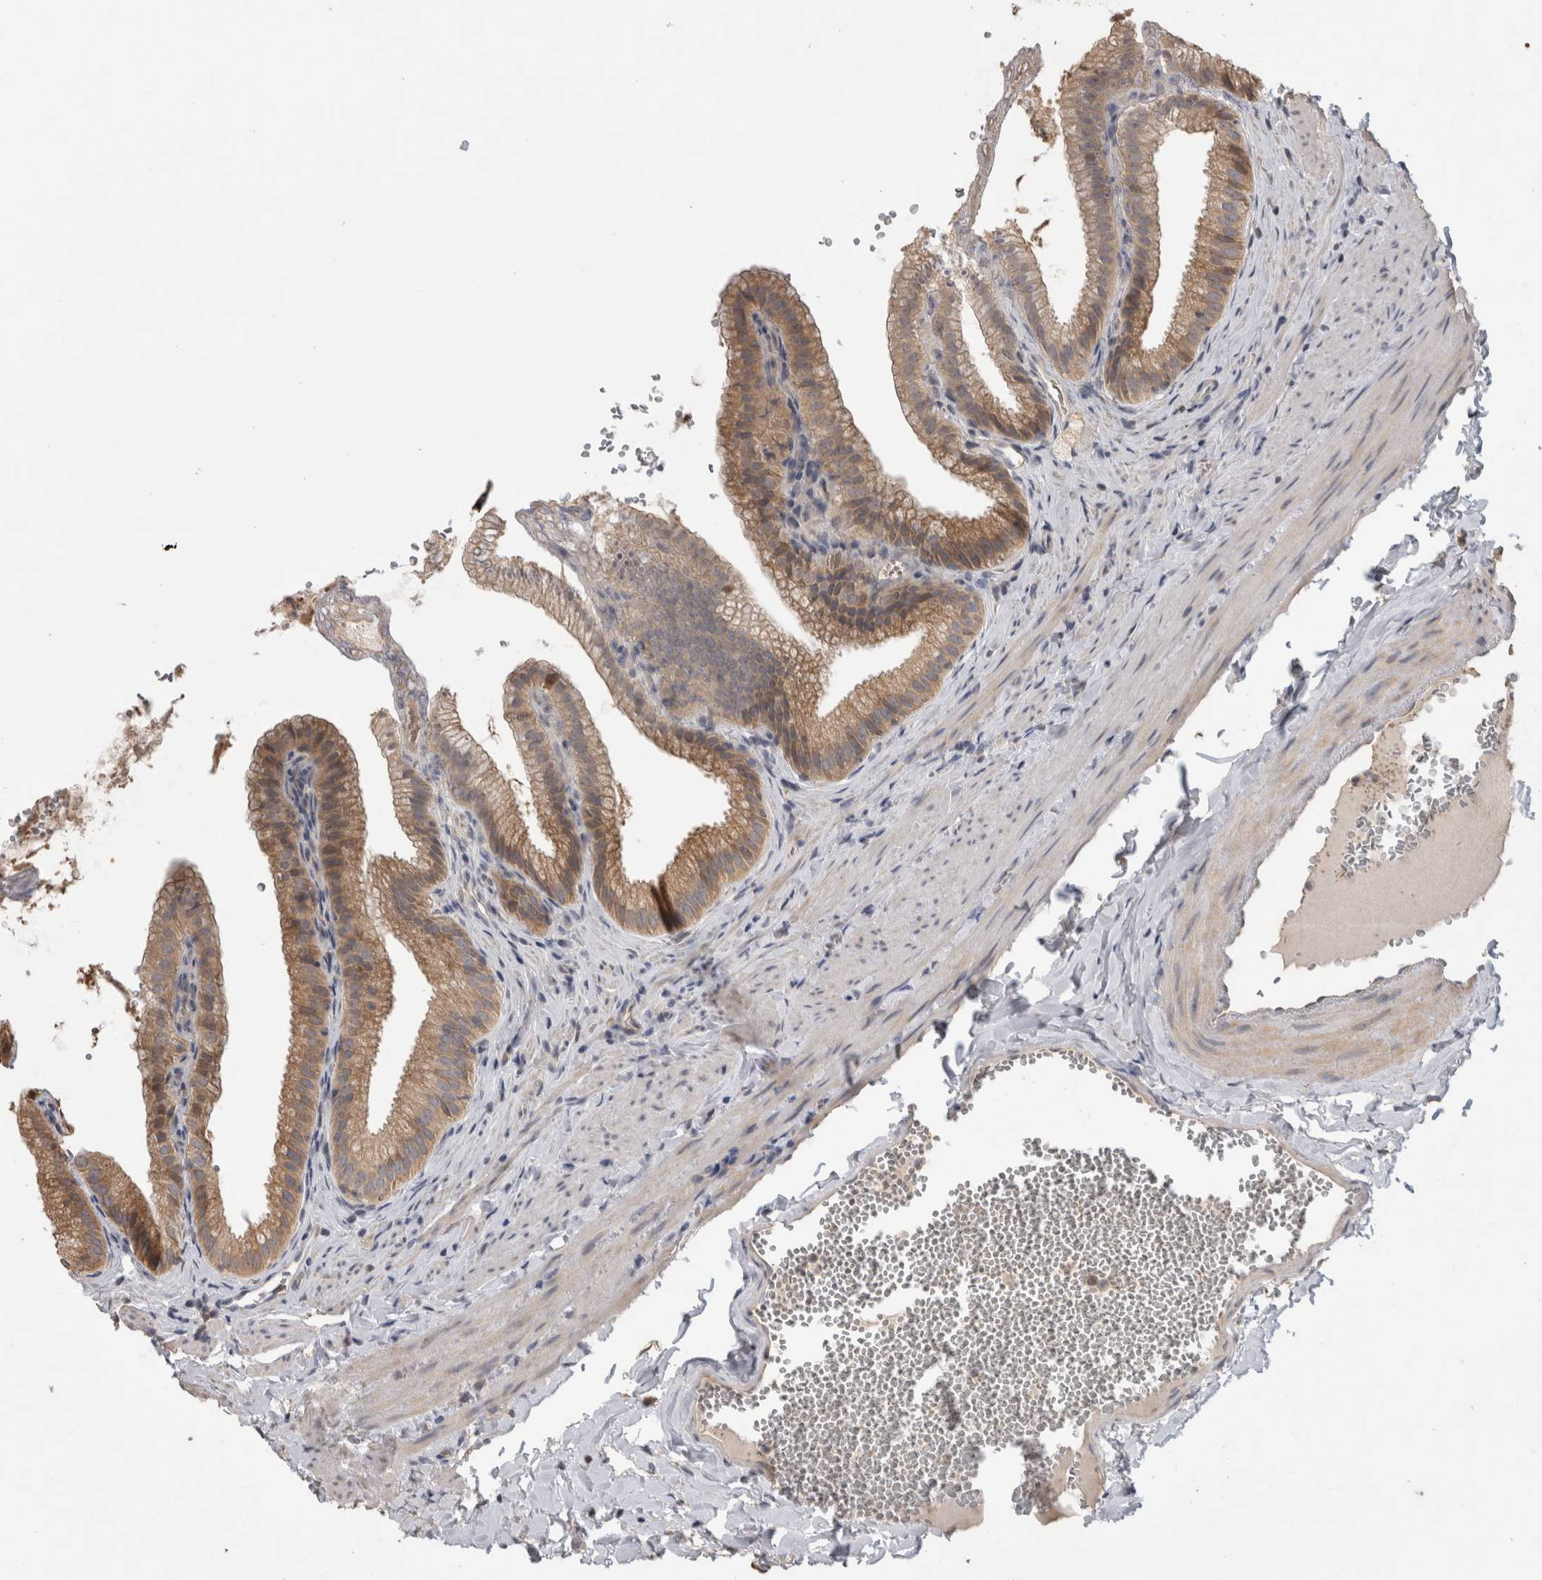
{"staining": {"intensity": "moderate", "quantity": ">75%", "location": "cytoplasmic/membranous"}, "tissue": "gallbladder", "cell_type": "Glandular cells", "image_type": "normal", "snomed": [{"axis": "morphology", "description": "Normal tissue, NOS"}, {"axis": "topography", "description": "Gallbladder"}], "caption": "Immunohistochemistry image of benign human gallbladder stained for a protein (brown), which demonstrates medium levels of moderate cytoplasmic/membranous expression in about >75% of glandular cells.", "gene": "TBCE", "patient": {"sex": "male", "age": 38}}